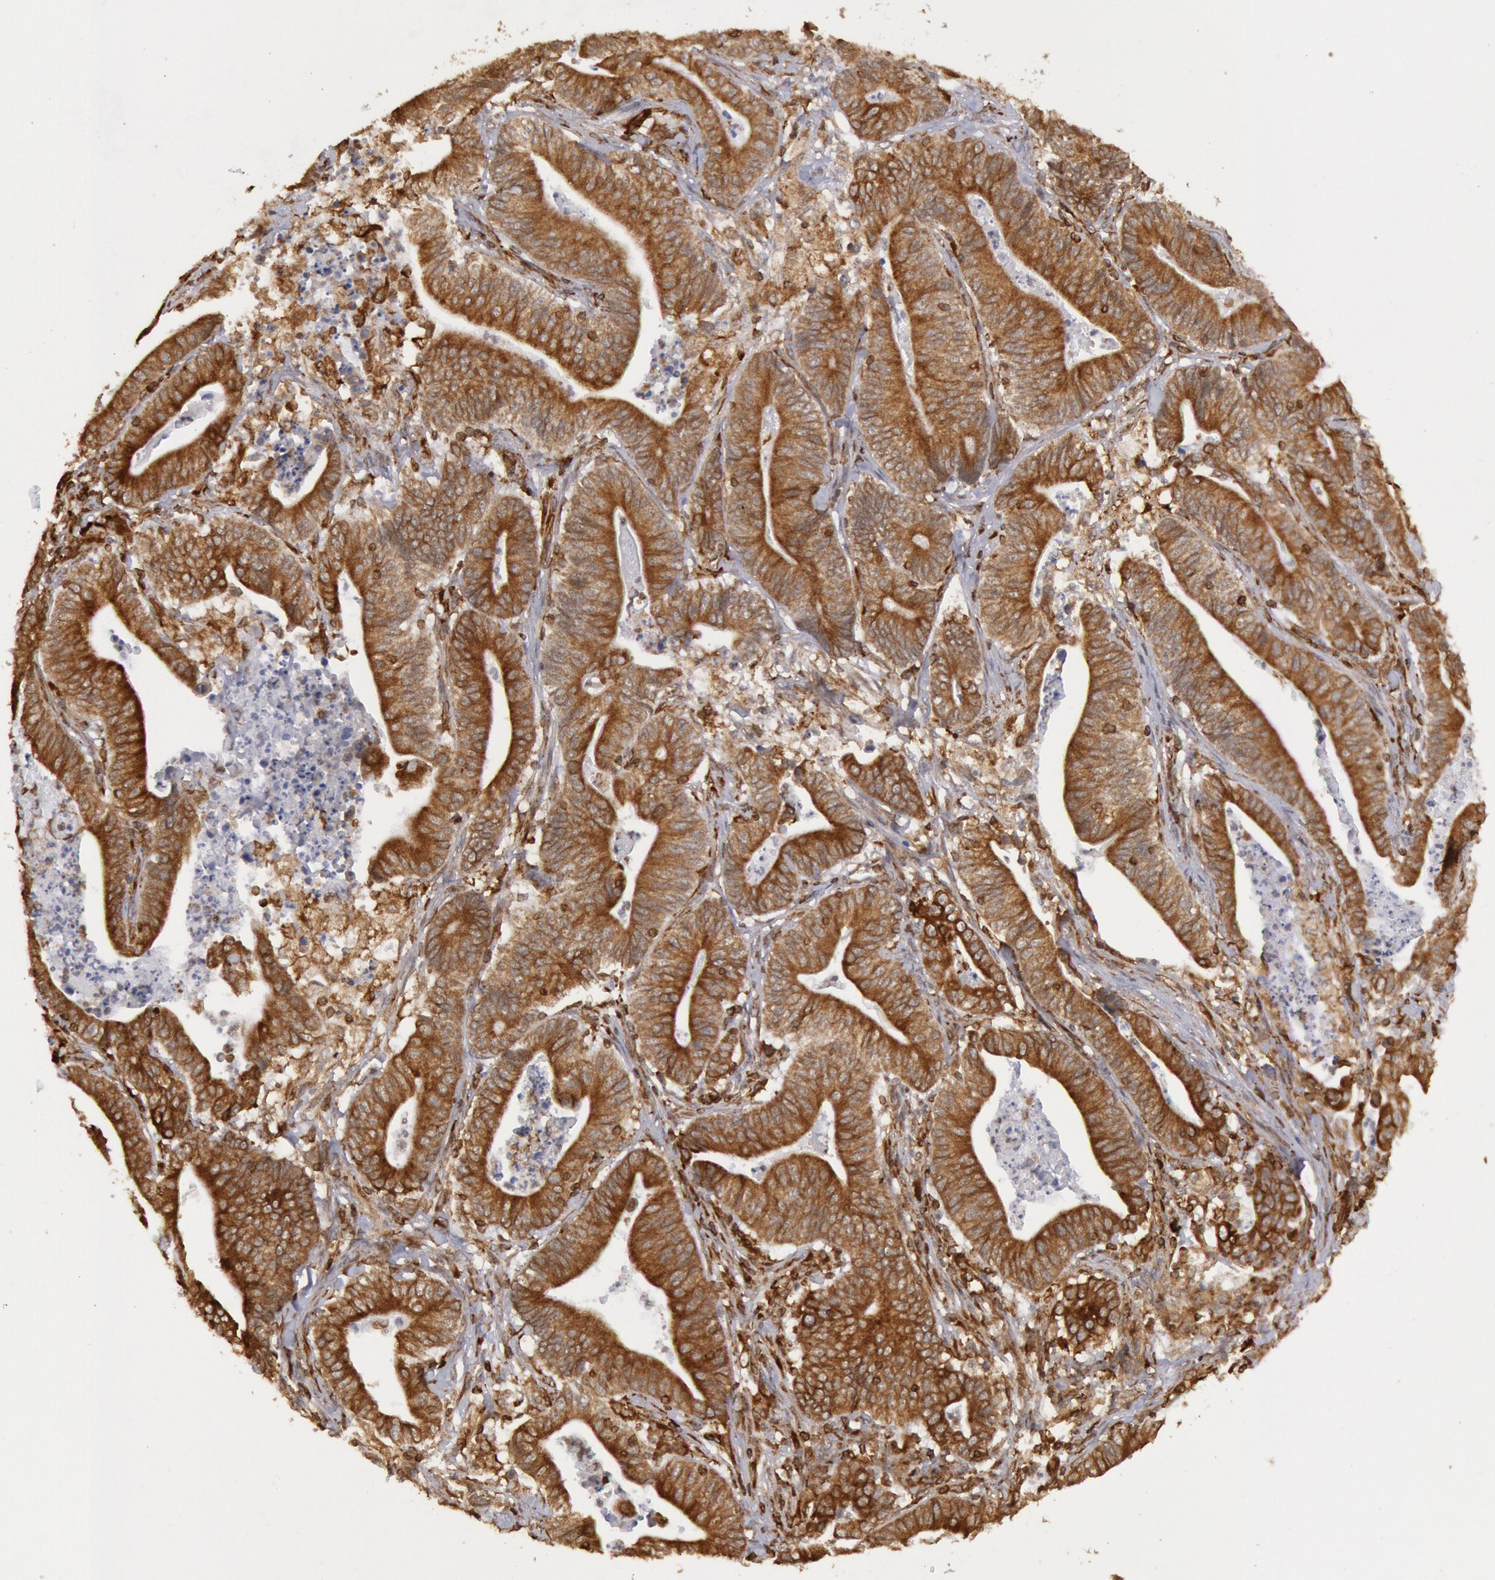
{"staining": {"intensity": "moderate", "quantity": ">75%", "location": "cytoplasmic/membranous"}, "tissue": "stomach cancer", "cell_type": "Tumor cells", "image_type": "cancer", "snomed": [{"axis": "morphology", "description": "Adenocarcinoma, NOS"}, {"axis": "topography", "description": "Stomach, lower"}], "caption": "Moderate cytoplasmic/membranous expression is appreciated in about >75% of tumor cells in adenocarcinoma (stomach).", "gene": "TAP2", "patient": {"sex": "female", "age": 86}}